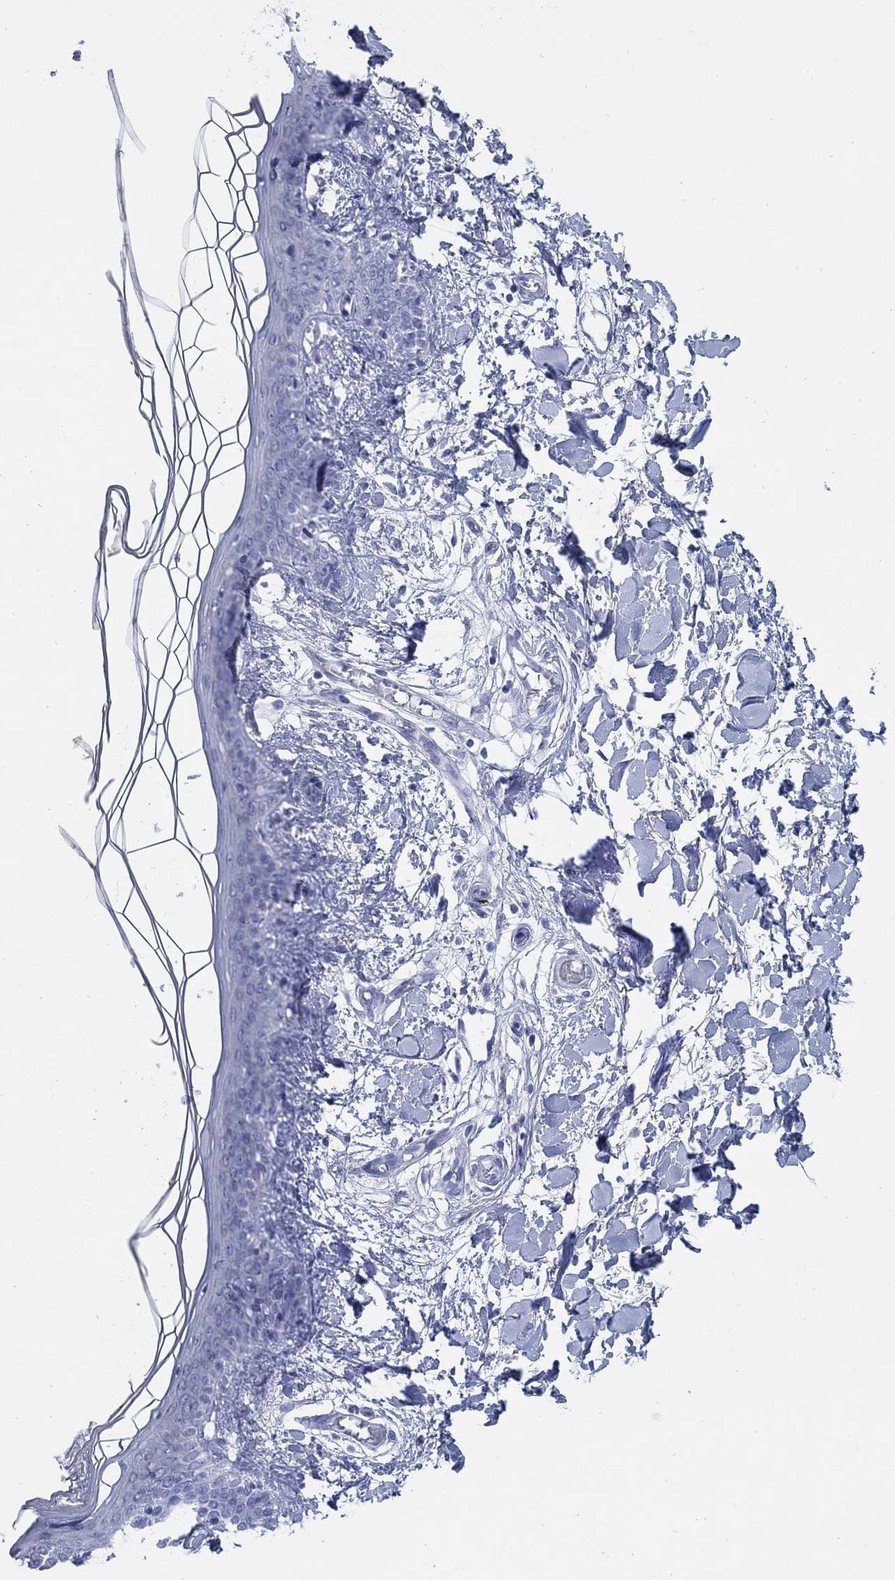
{"staining": {"intensity": "negative", "quantity": "none", "location": "none"}, "tissue": "skin", "cell_type": "Fibroblasts", "image_type": "normal", "snomed": [{"axis": "morphology", "description": "Normal tissue, NOS"}, {"axis": "topography", "description": "Skin"}], "caption": "Immunohistochemistry photomicrograph of benign skin stained for a protein (brown), which displays no positivity in fibroblasts.", "gene": "SCCPDH", "patient": {"sex": "female", "age": 34}}